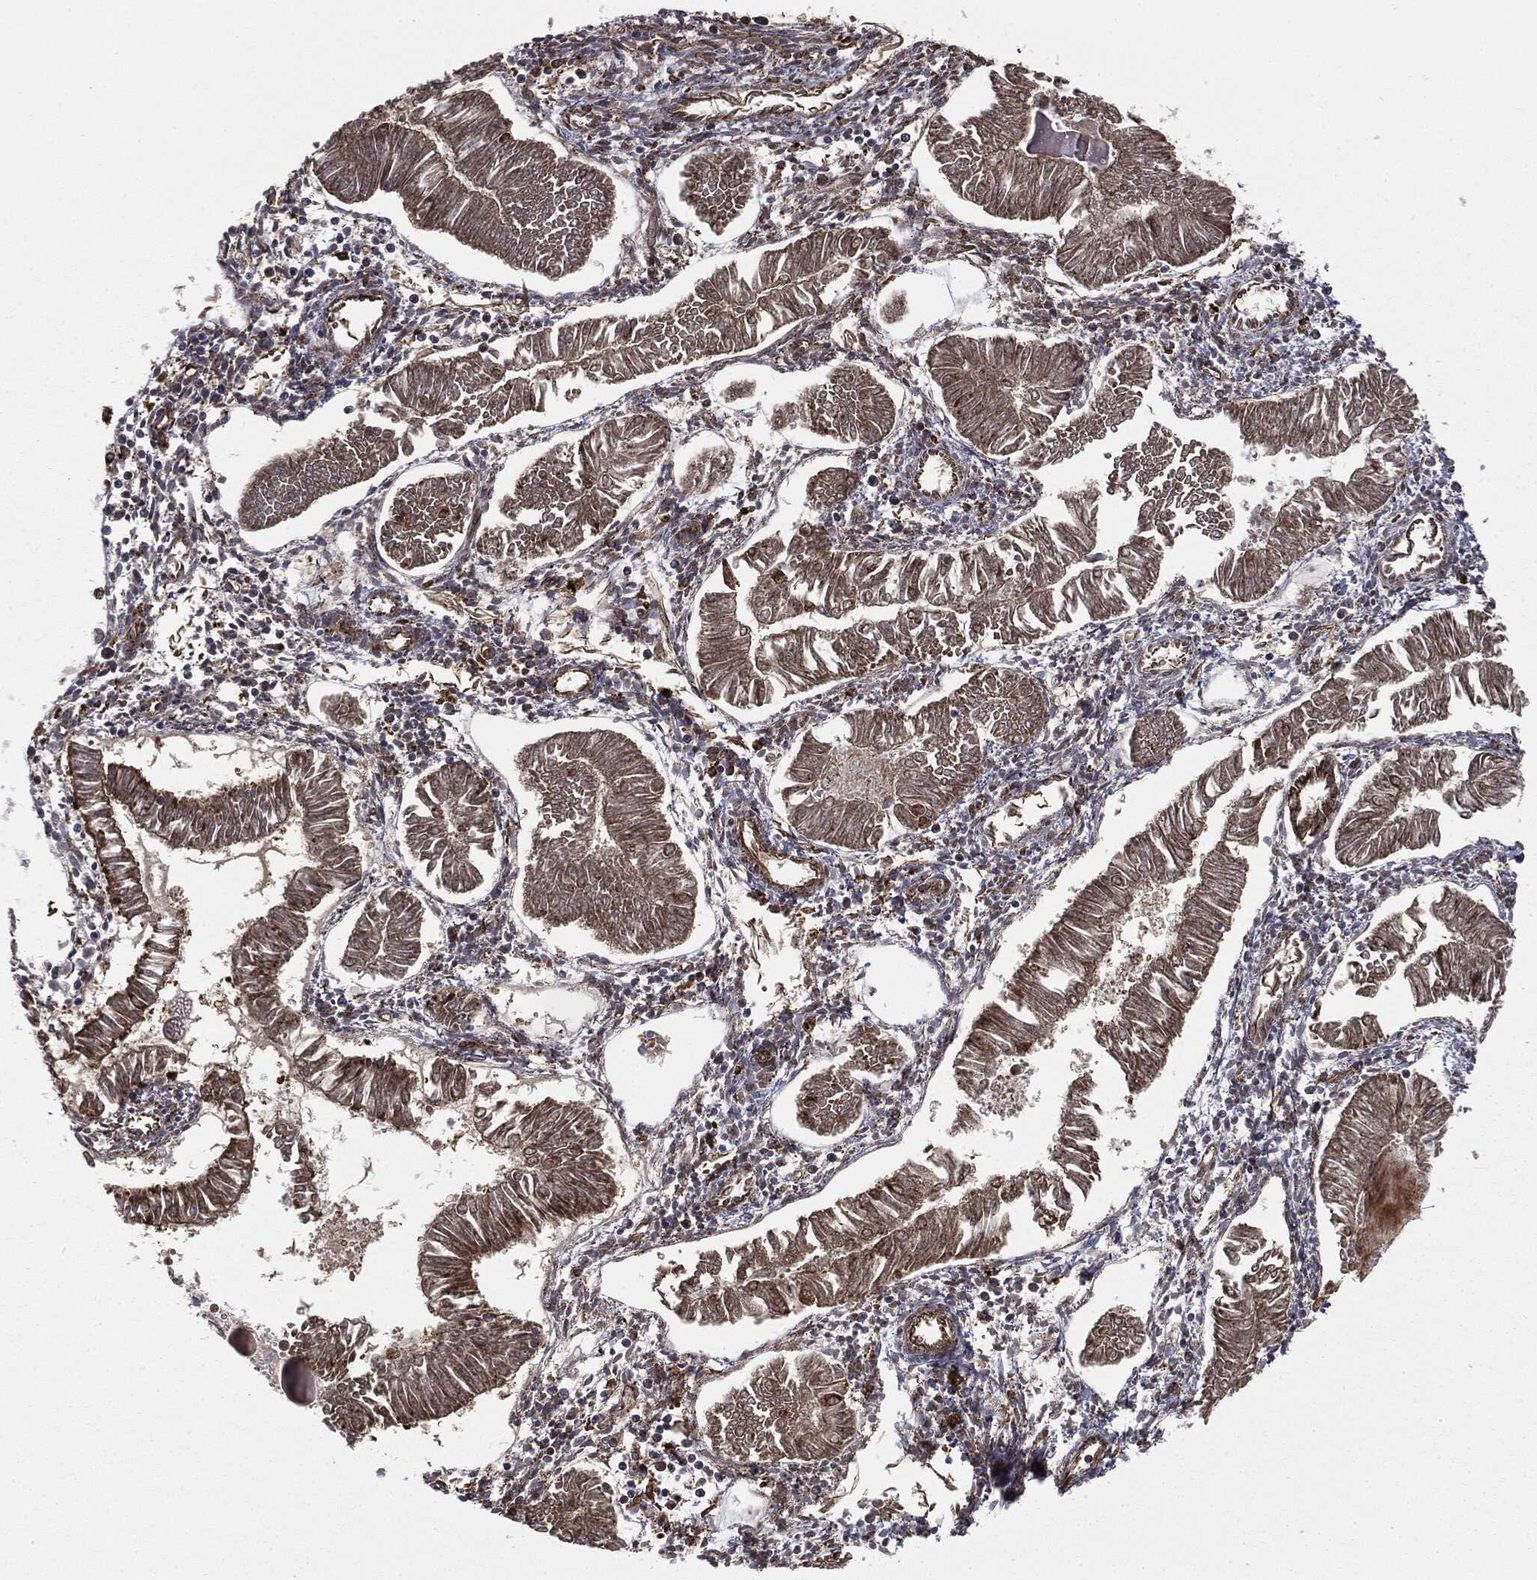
{"staining": {"intensity": "moderate", "quantity": ">75%", "location": "cytoplasmic/membranous"}, "tissue": "endometrial cancer", "cell_type": "Tumor cells", "image_type": "cancer", "snomed": [{"axis": "morphology", "description": "Adenocarcinoma, NOS"}, {"axis": "topography", "description": "Endometrium"}], "caption": "Protein expression analysis of human endometrial cancer (adenocarcinoma) reveals moderate cytoplasmic/membranous staining in approximately >75% of tumor cells.", "gene": "CYLD", "patient": {"sex": "female", "age": 53}}